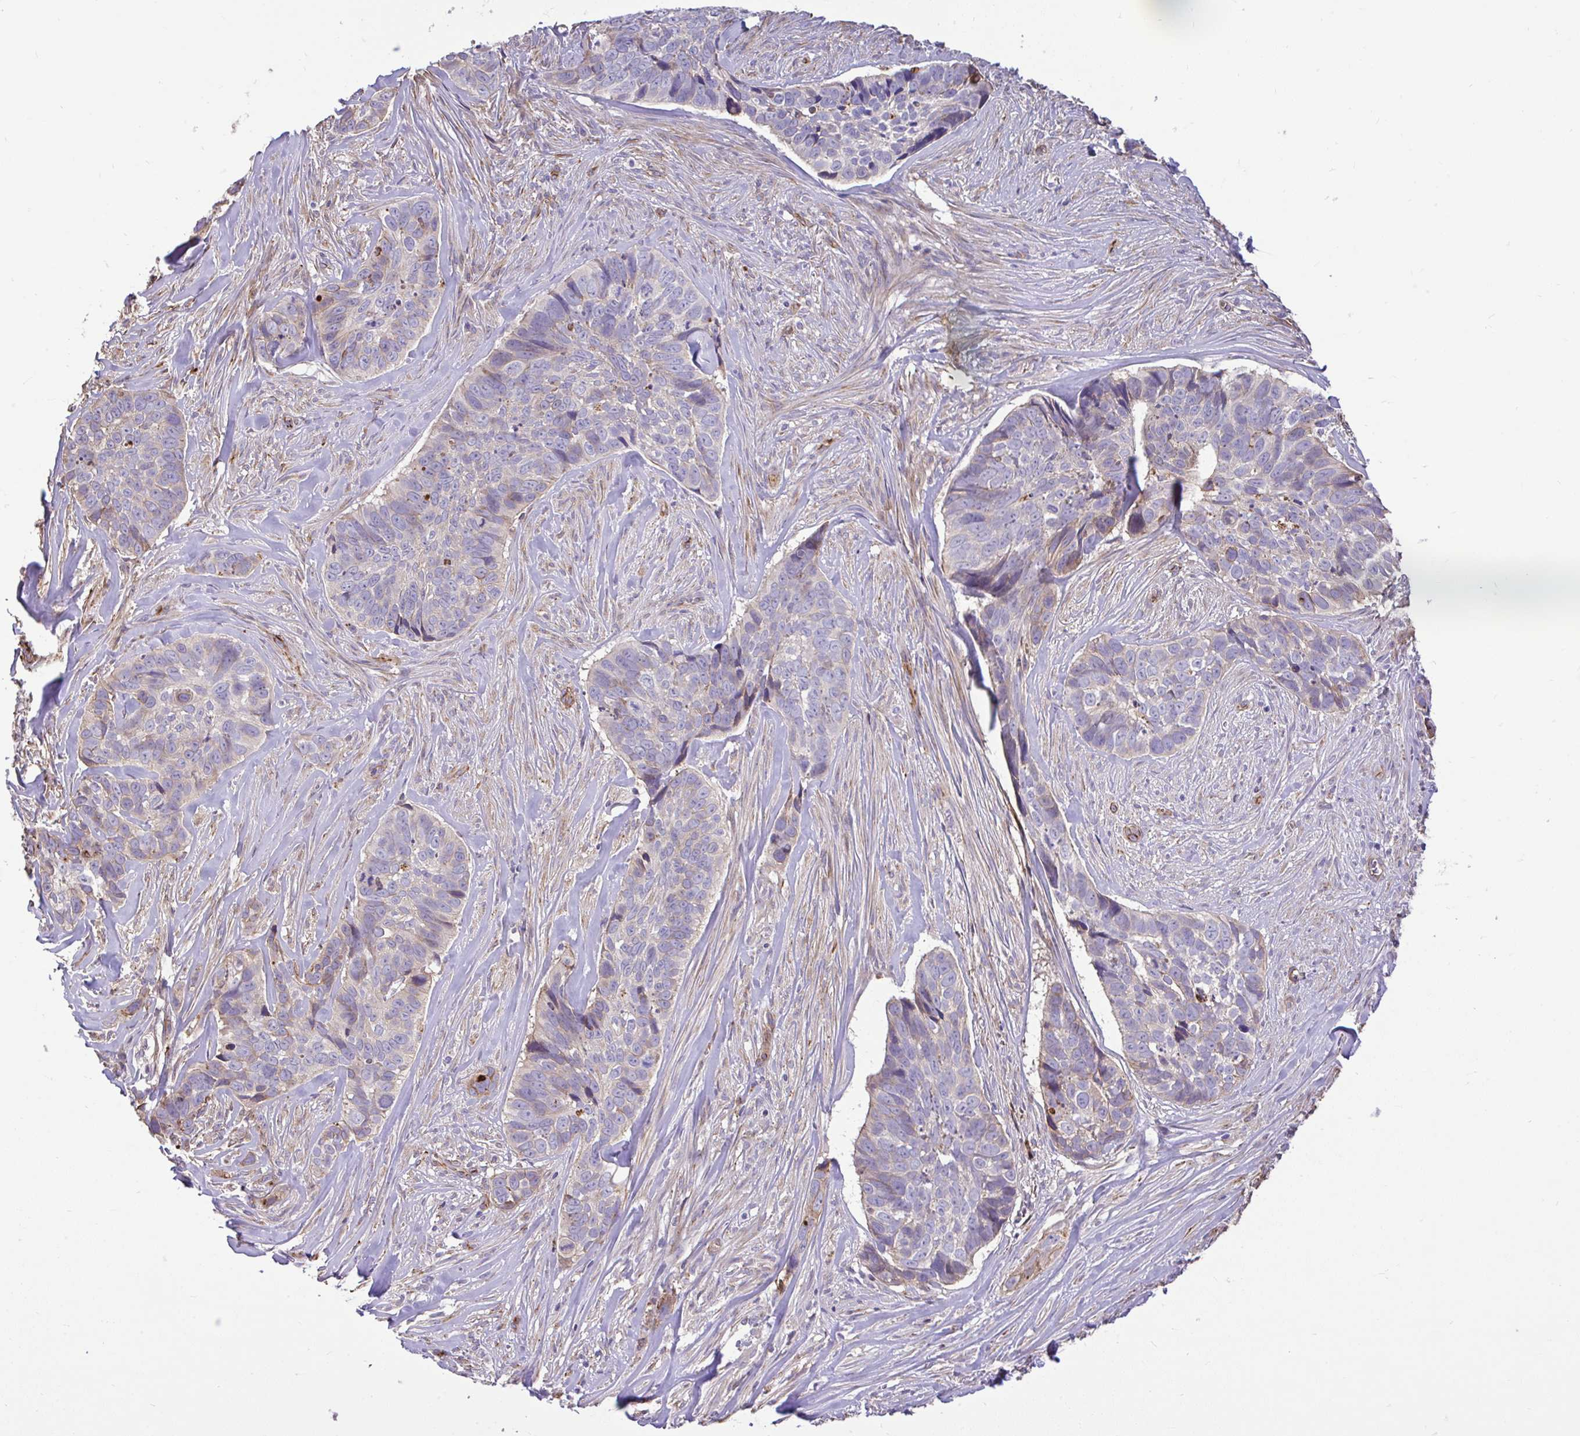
{"staining": {"intensity": "weak", "quantity": "<25%", "location": "cytoplasmic/membranous"}, "tissue": "skin cancer", "cell_type": "Tumor cells", "image_type": "cancer", "snomed": [{"axis": "morphology", "description": "Basal cell carcinoma"}, {"axis": "topography", "description": "Skin"}], "caption": "Immunohistochemistry micrograph of human basal cell carcinoma (skin) stained for a protein (brown), which reveals no staining in tumor cells.", "gene": "PTPRK", "patient": {"sex": "female", "age": 82}}